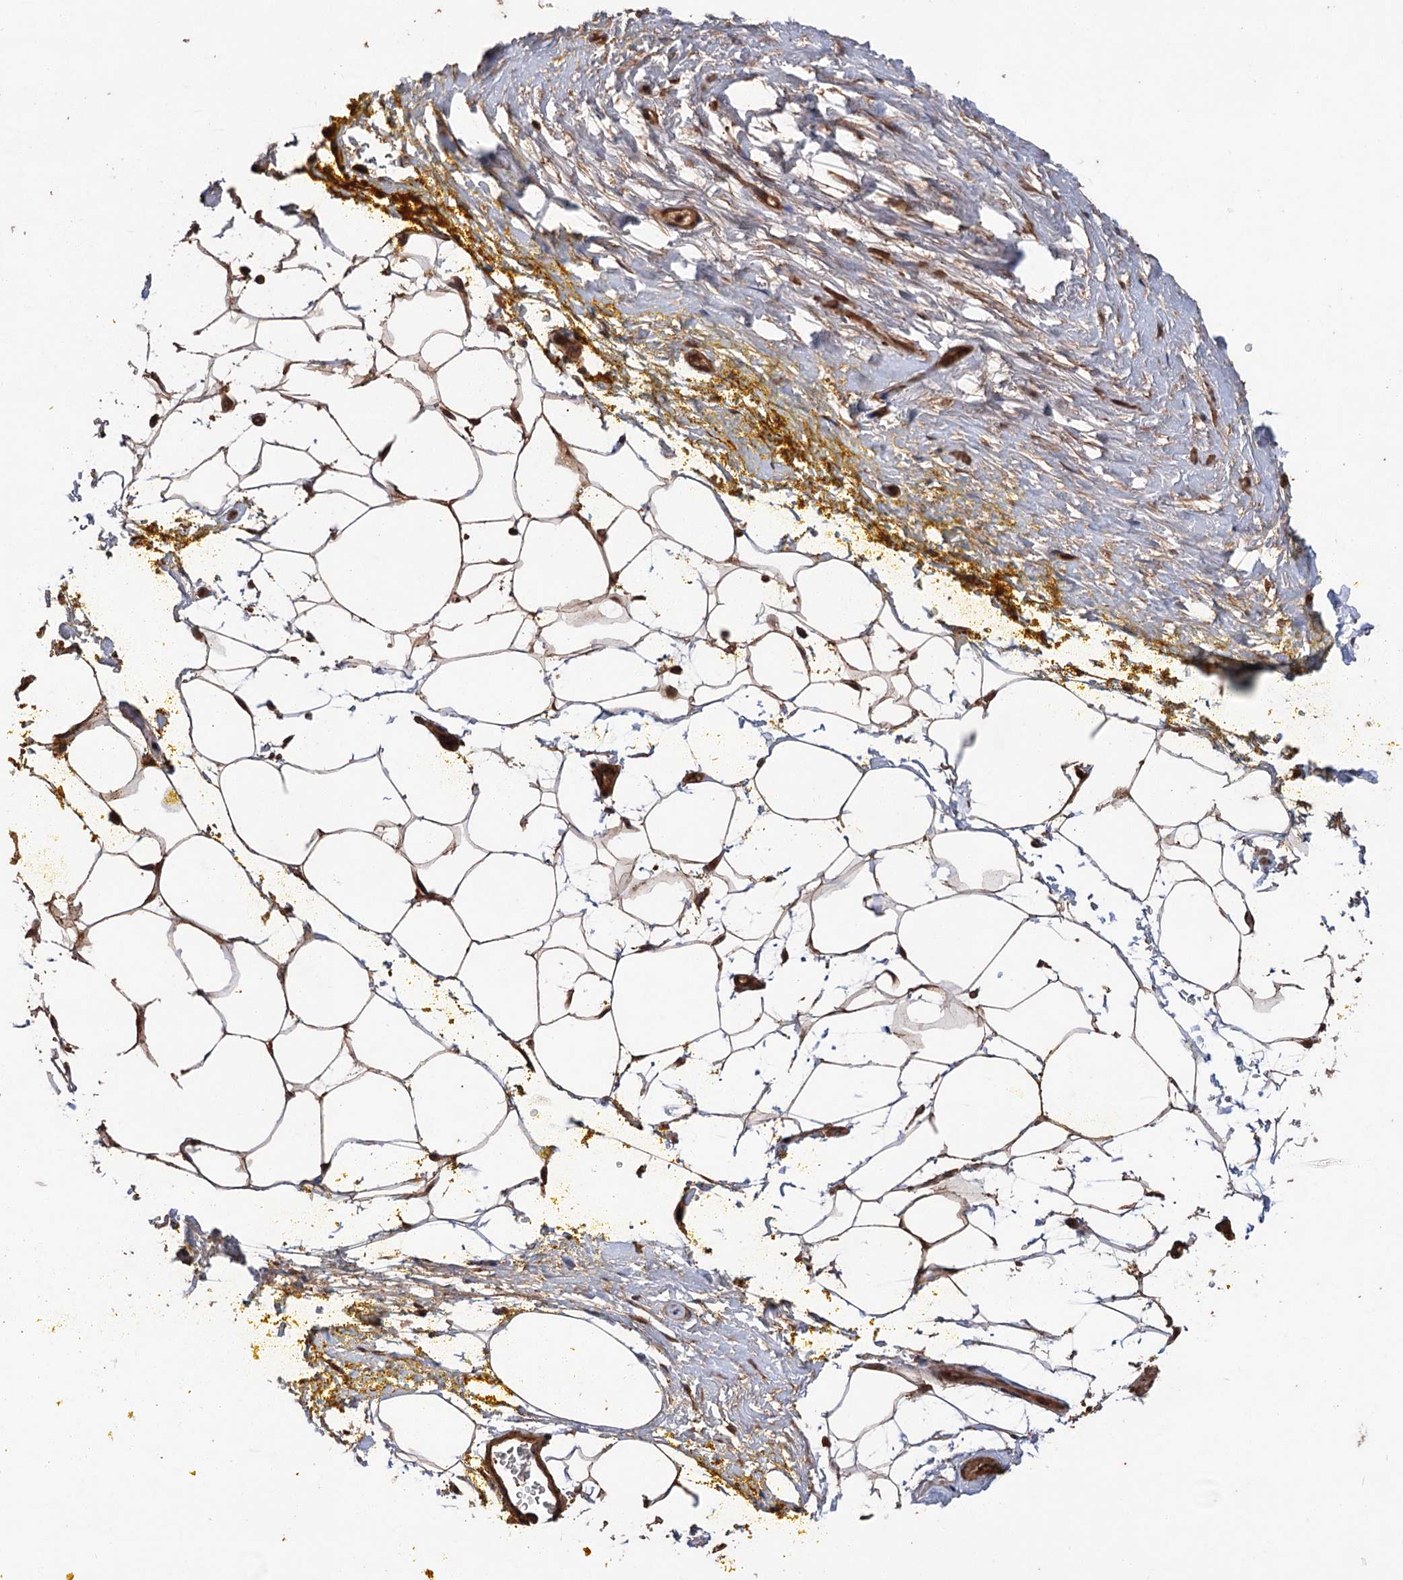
{"staining": {"intensity": "strong", "quantity": ">75%", "location": "cytoplasmic/membranous,nuclear"}, "tissue": "adipose tissue", "cell_type": "Adipocytes", "image_type": "normal", "snomed": [{"axis": "morphology", "description": "Normal tissue, NOS"}, {"axis": "morphology", "description": "Adenocarcinoma, Low grade"}, {"axis": "topography", "description": "Prostate"}, {"axis": "topography", "description": "Peripheral nerve tissue"}], "caption": "Approximately >75% of adipocytes in normal adipose tissue demonstrate strong cytoplasmic/membranous,nuclear protein positivity as visualized by brown immunohistochemical staining.", "gene": "ADK", "patient": {"sex": "male", "age": 63}}